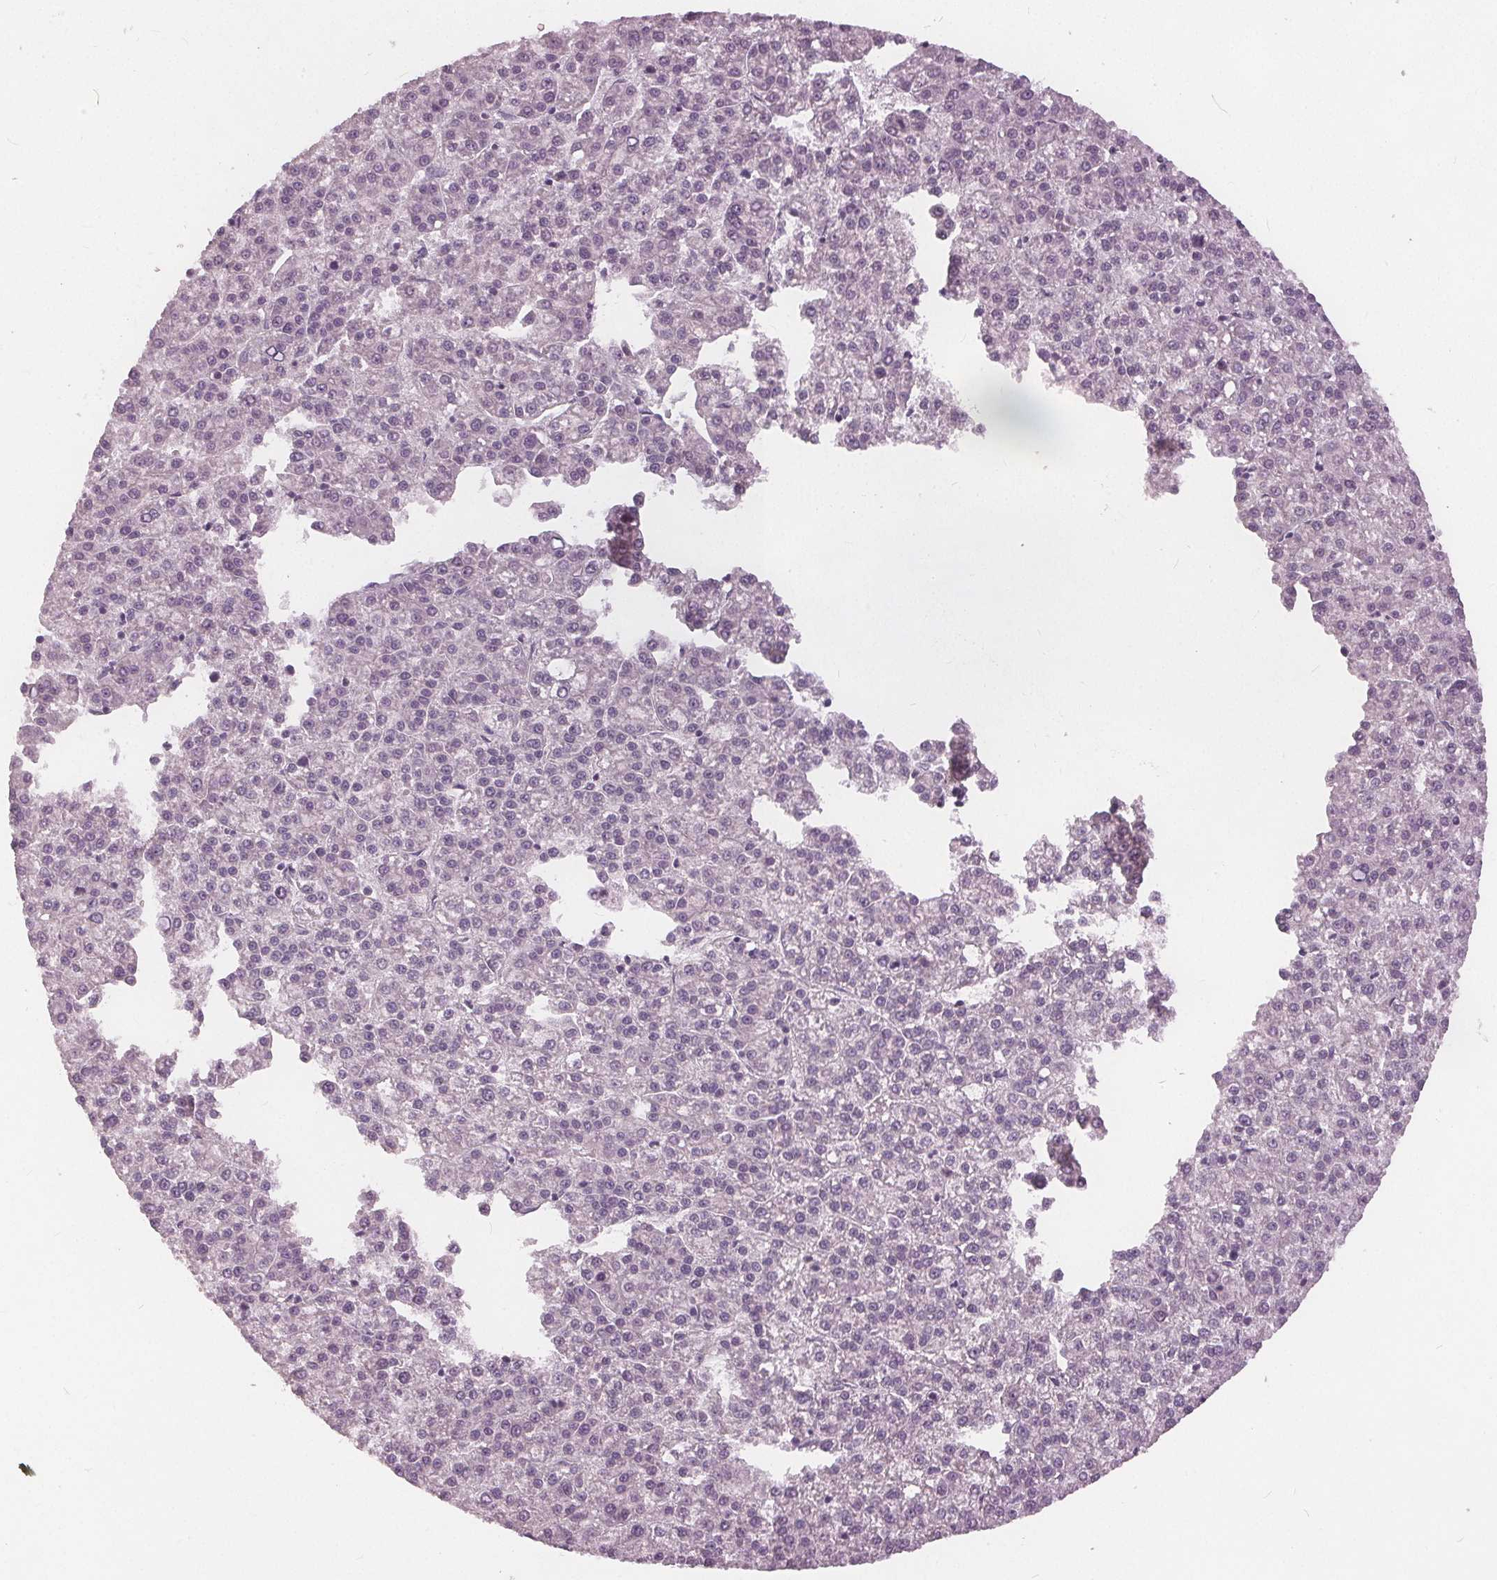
{"staining": {"intensity": "negative", "quantity": "none", "location": "none"}, "tissue": "liver cancer", "cell_type": "Tumor cells", "image_type": "cancer", "snomed": [{"axis": "morphology", "description": "Carcinoma, Hepatocellular, NOS"}, {"axis": "topography", "description": "Liver"}], "caption": "Immunohistochemistry of human hepatocellular carcinoma (liver) demonstrates no positivity in tumor cells. (DAB immunohistochemistry (IHC) visualized using brightfield microscopy, high magnification).", "gene": "KLK13", "patient": {"sex": "female", "age": 58}}